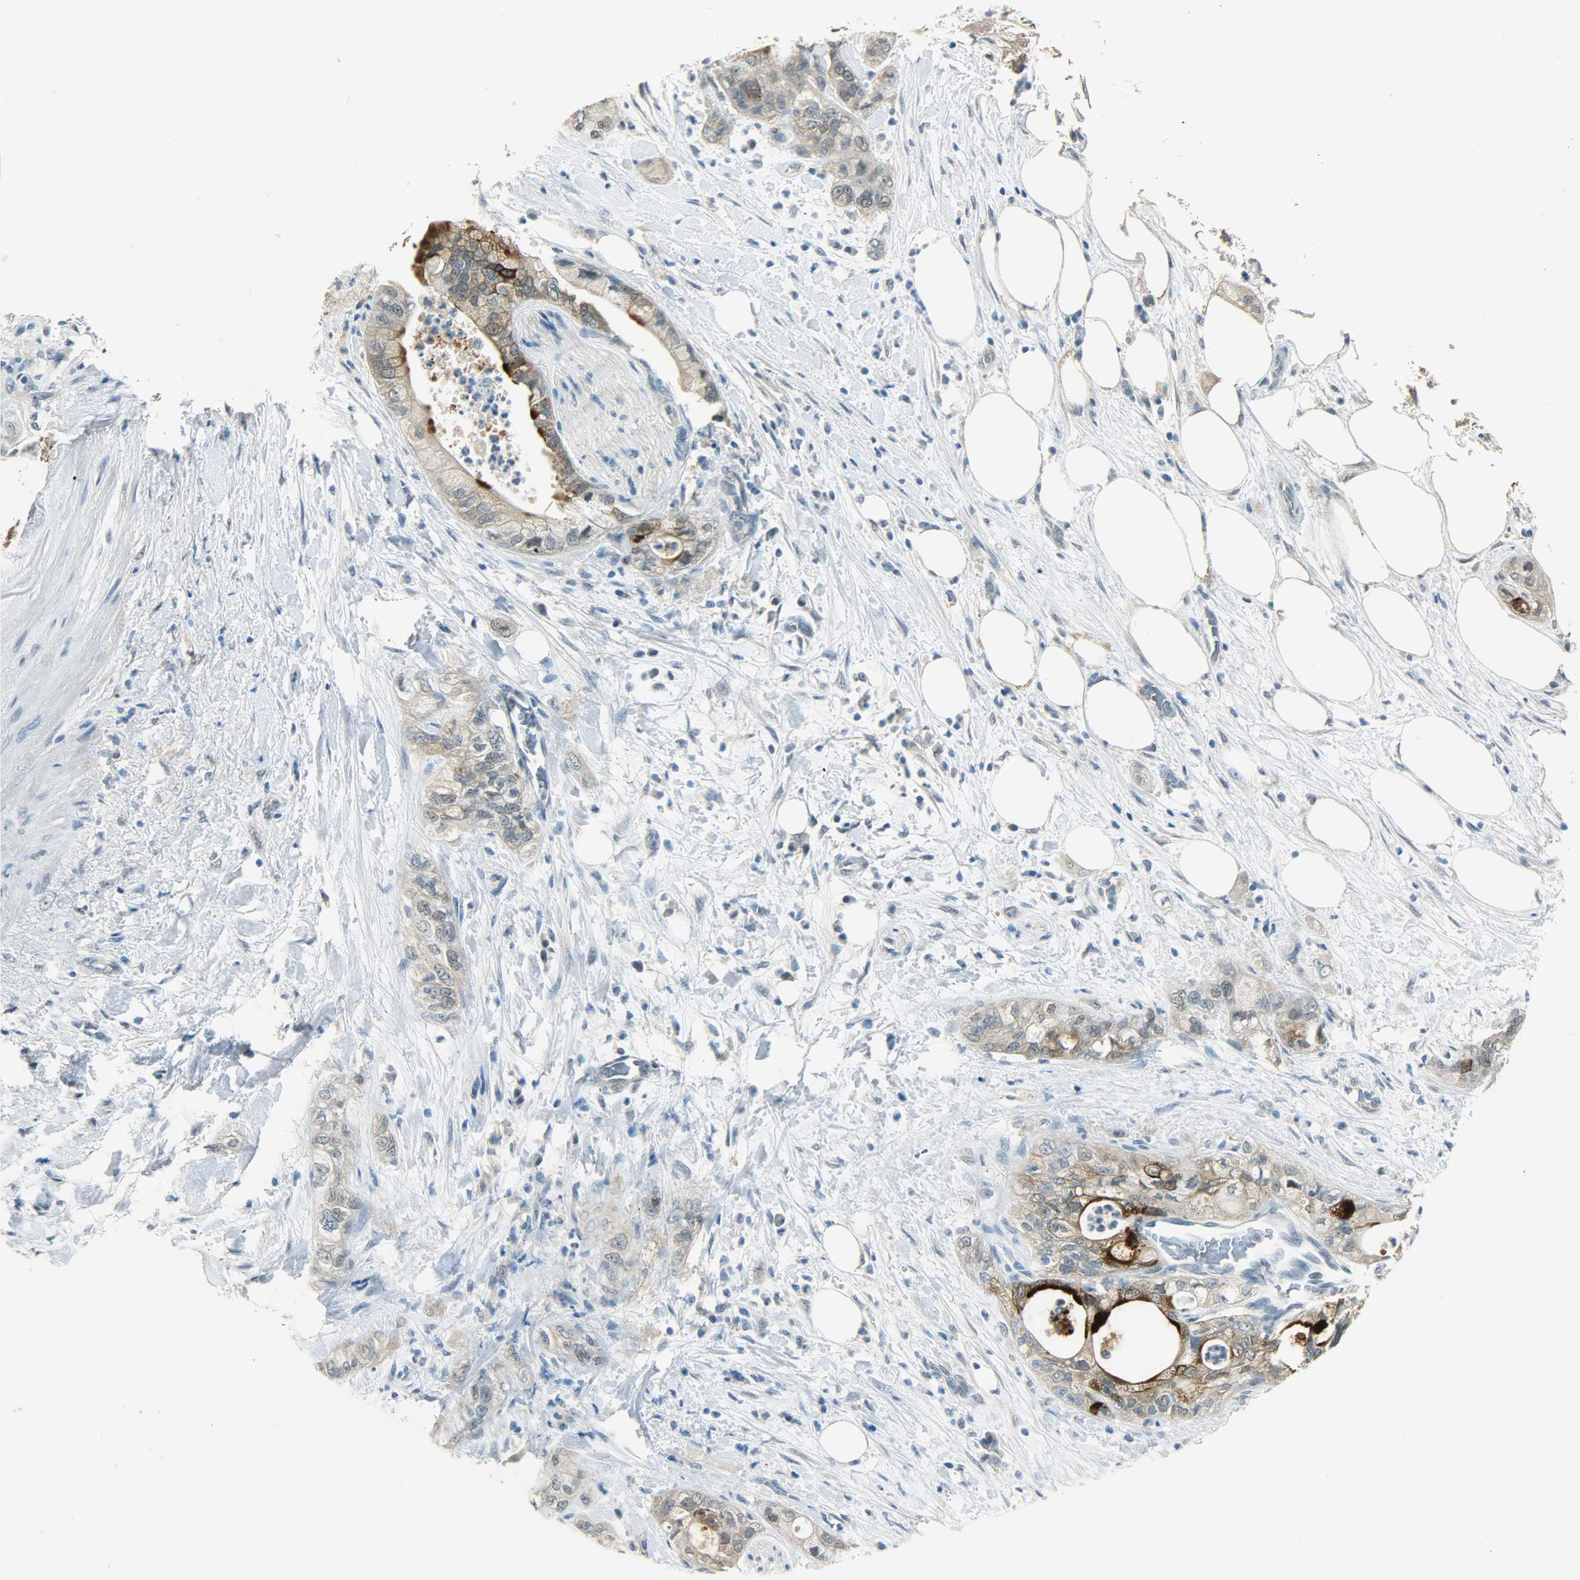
{"staining": {"intensity": "strong", "quantity": "25%-75%", "location": "cytoplasmic/membranous"}, "tissue": "pancreatic cancer", "cell_type": "Tumor cells", "image_type": "cancer", "snomed": [{"axis": "morphology", "description": "Adenocarcinoma, NOS"}, {"axis": "topography", "description": "Pancreas"}], "caption": "Strong cytoplasmic/membranous staining for a protein is appreciated in approximately 25%-75% of tumor cells of adenocarcinoma (pancreatic) using immunohistochemistry (IHC).", "gene": "PRMT5", "patient": {"sex": "male", "age": 70}}